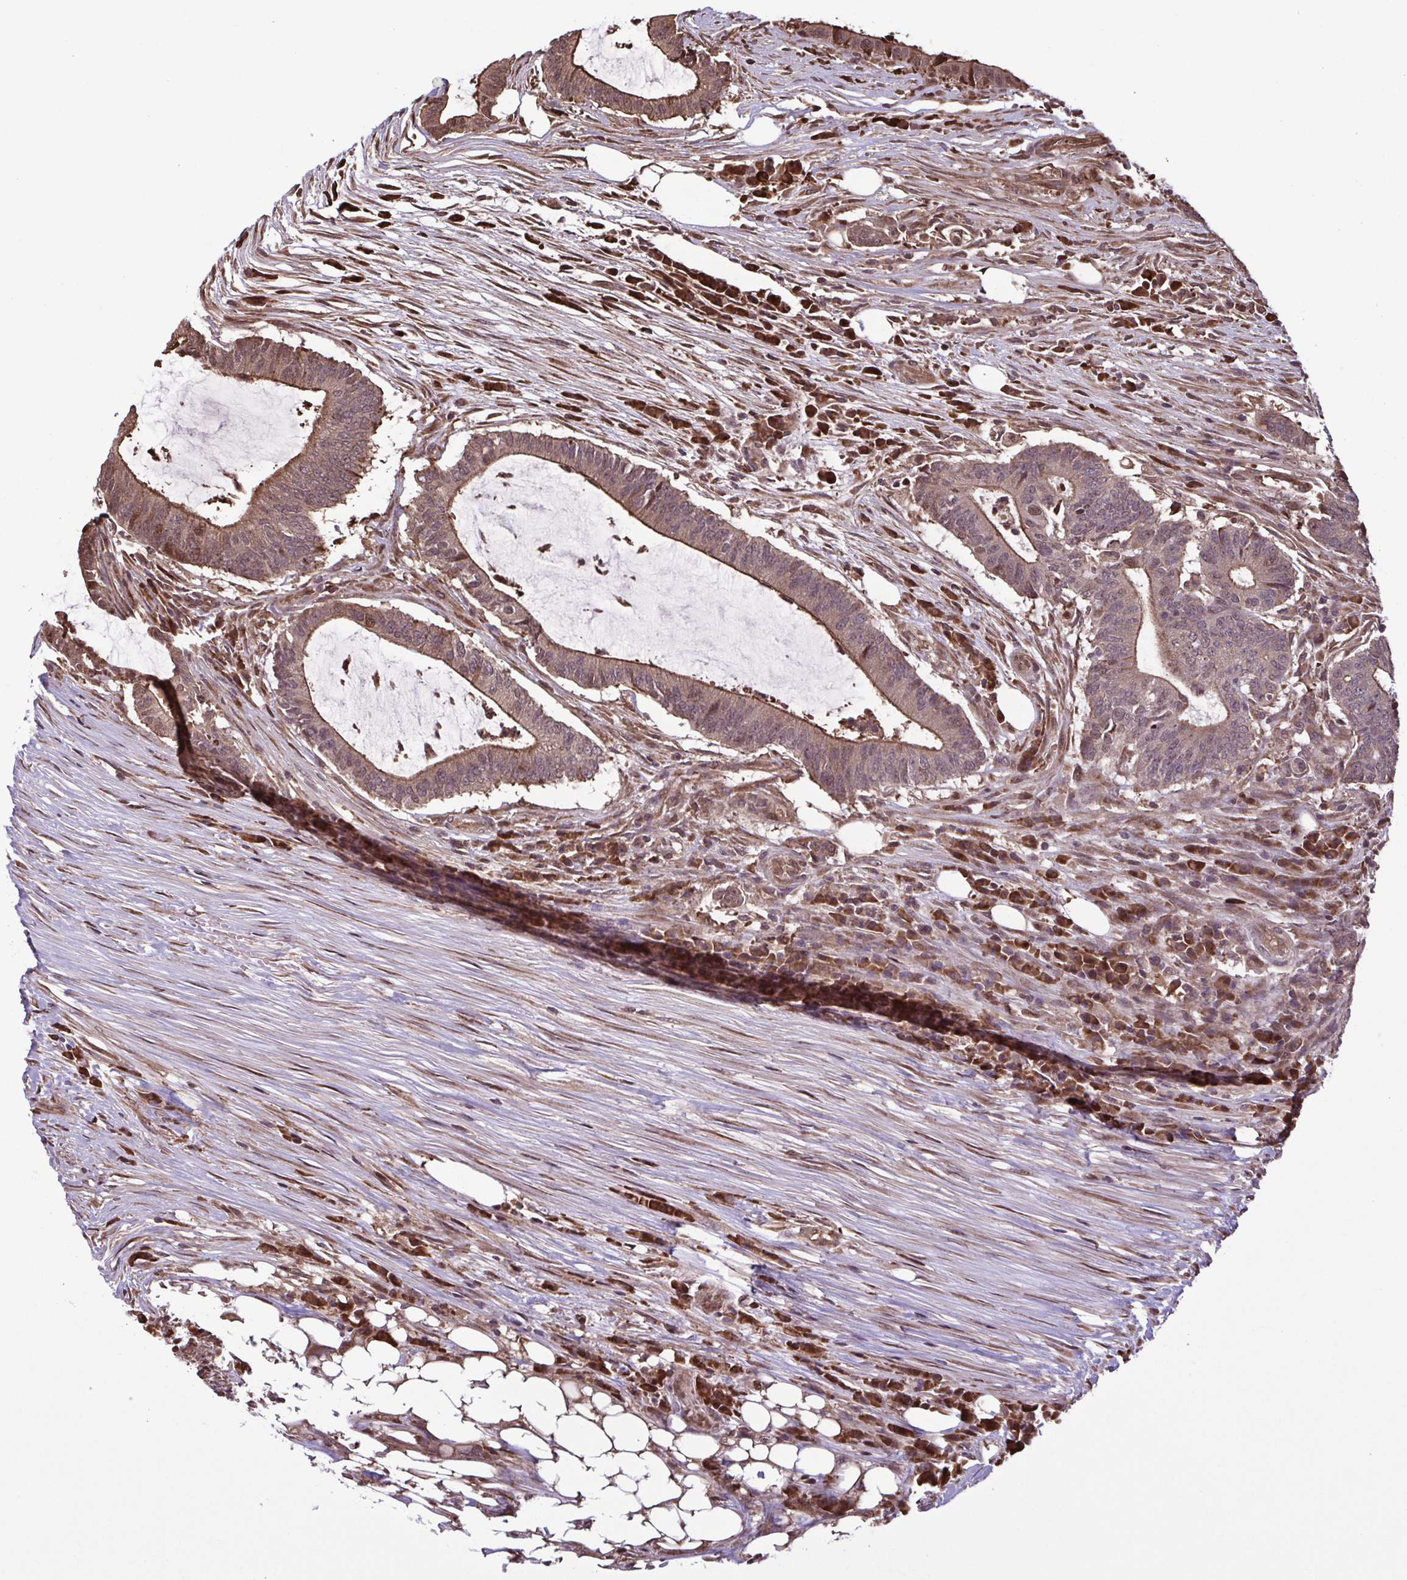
{"staining": {"intensity": "weak", "quantity": ">75%", "location": "cytoplasmic/membranous"}, "tissue": "colorectal cancer", "cell_type": "Tumor cells", "image_type": "cancer", "snomed": [{"axis": "morphology", "description": "Adenocarcinoma, NOS"}, {"axis": "topography", "description": "Colon"}], "caption": "High-power microscopy captured an immunohistochemistry micrograph of adenocarcinoma (colorectal), revealing weak cytoplasmic/membranous positivity in approximately >75% of tumor cells.", "gene": "SEC63", "patient": {"sex": "female", "age": 43}}